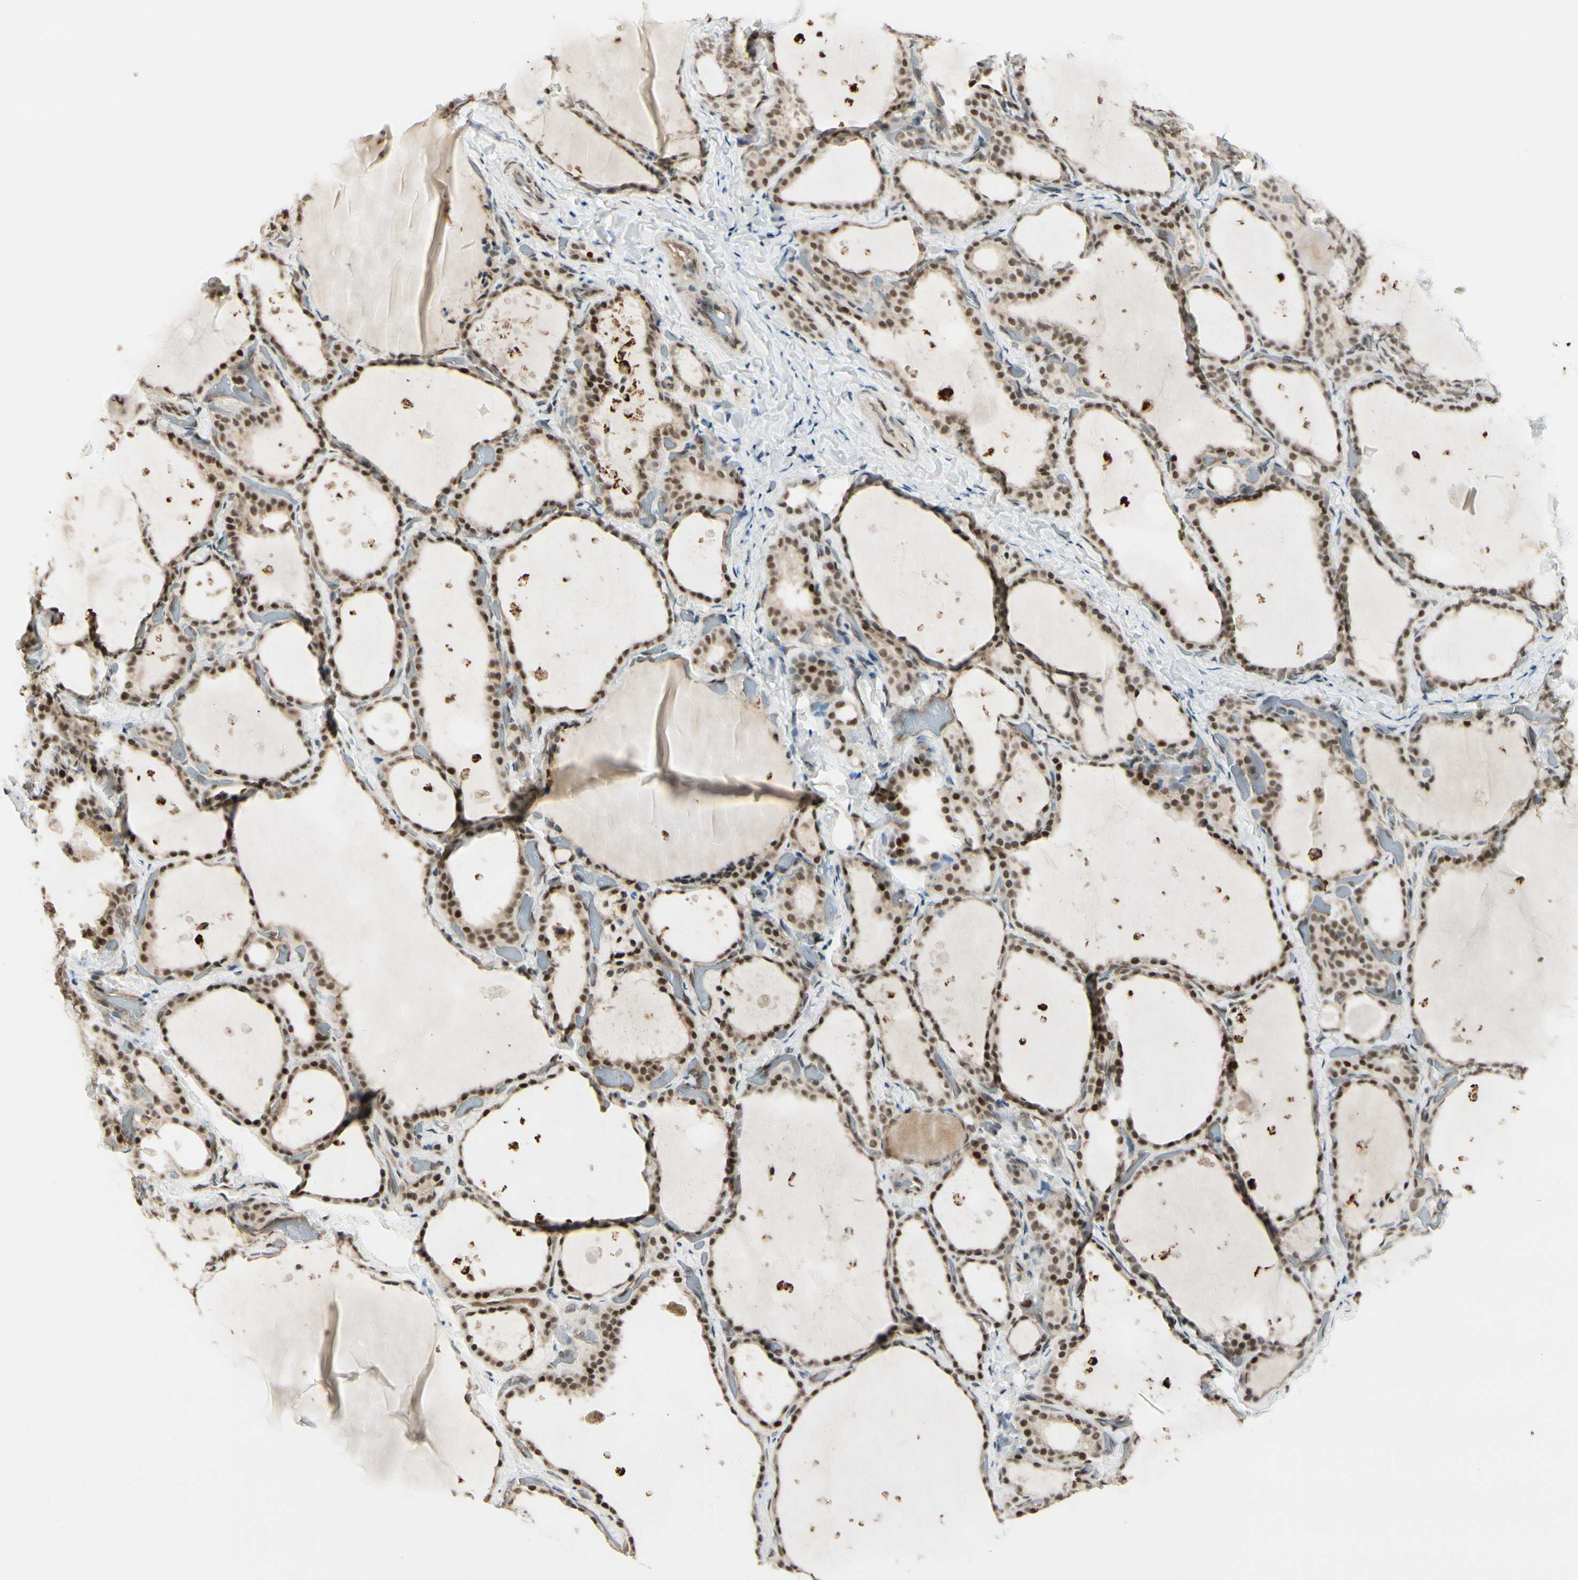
{"staining": {"intensity": "moderate", "quantity": ">75%", "location": "nuclear"}, "tissue": "thyroid gland", "cell_type": "Glandular cells", "image_type": "normal", "snomed": [{"axis": "morphology", "description": "Normal tissue, NOS"}, {"axis": "topography", "description": "Thyroid gland"}], "caption": "Glandular cells exhibit moderate nuclear positivity in about >75% of cells in unremarkable thyroid gland. Using DAB (3,3'-diaminobenzidine) (brown) and hematoxylin (blue) stains, captured at high magnification using brightfield microscopy.", "gene": "SUFU", "patient": {"sex": "female", "age": 44}}